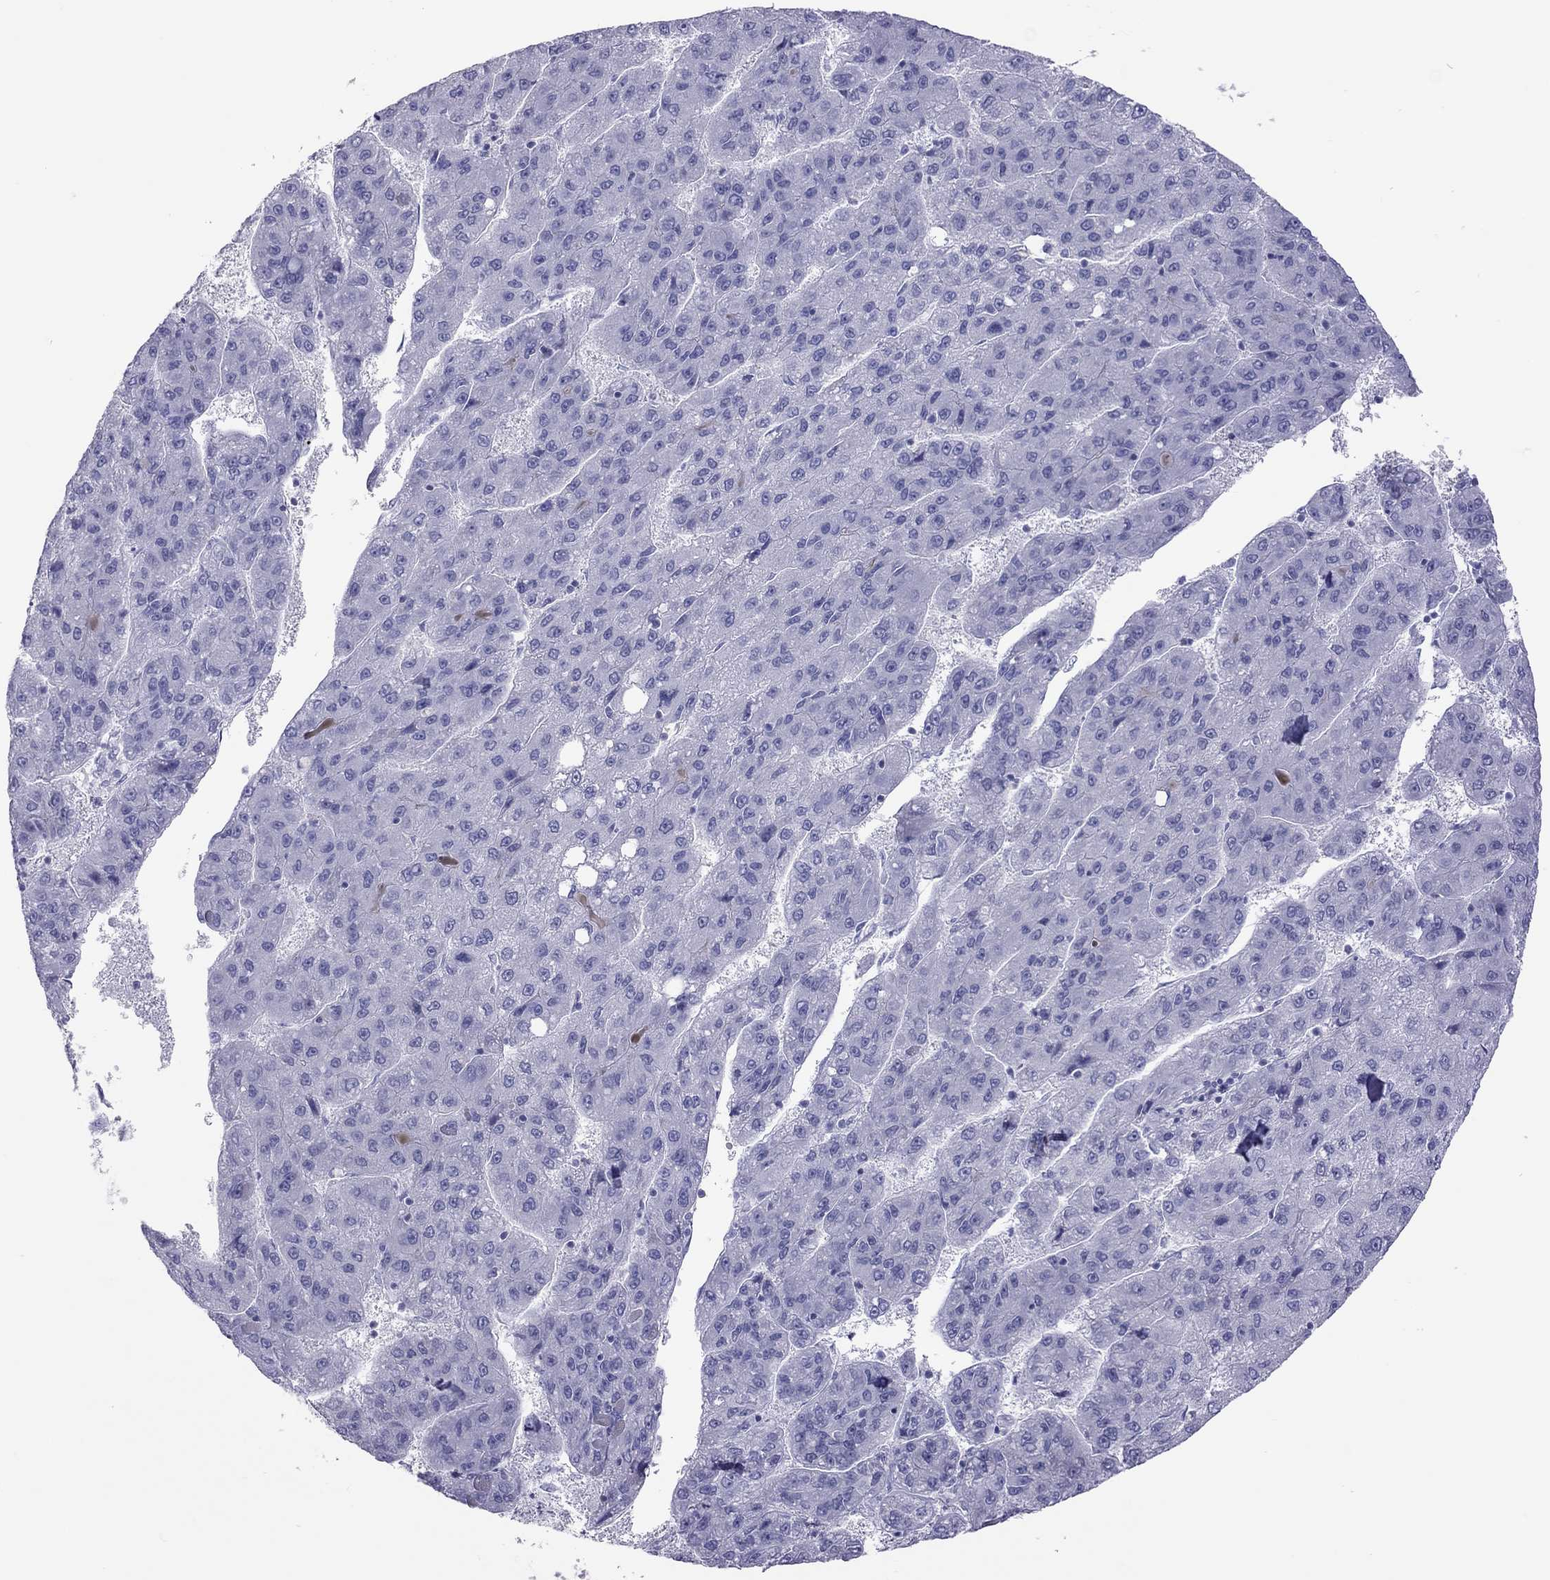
{"staining": {"intensity": "negative", "quantity": "none", "location": "none"}, "tissue": "liver cancer", "cell_type": "Tumor cells", "image_type": "cancer", "snomed": [{"axis": "morphology", "description": "Carcinoma, Hepatocellular, NOS"}, {"axis": "topography", "description": "Liver"}], "caption": "Immunohistochemistry of human liver cancer displays no staining in tumor cells.", "gene": "STAG3", "patient": {"sex": "female", "age": 82}}